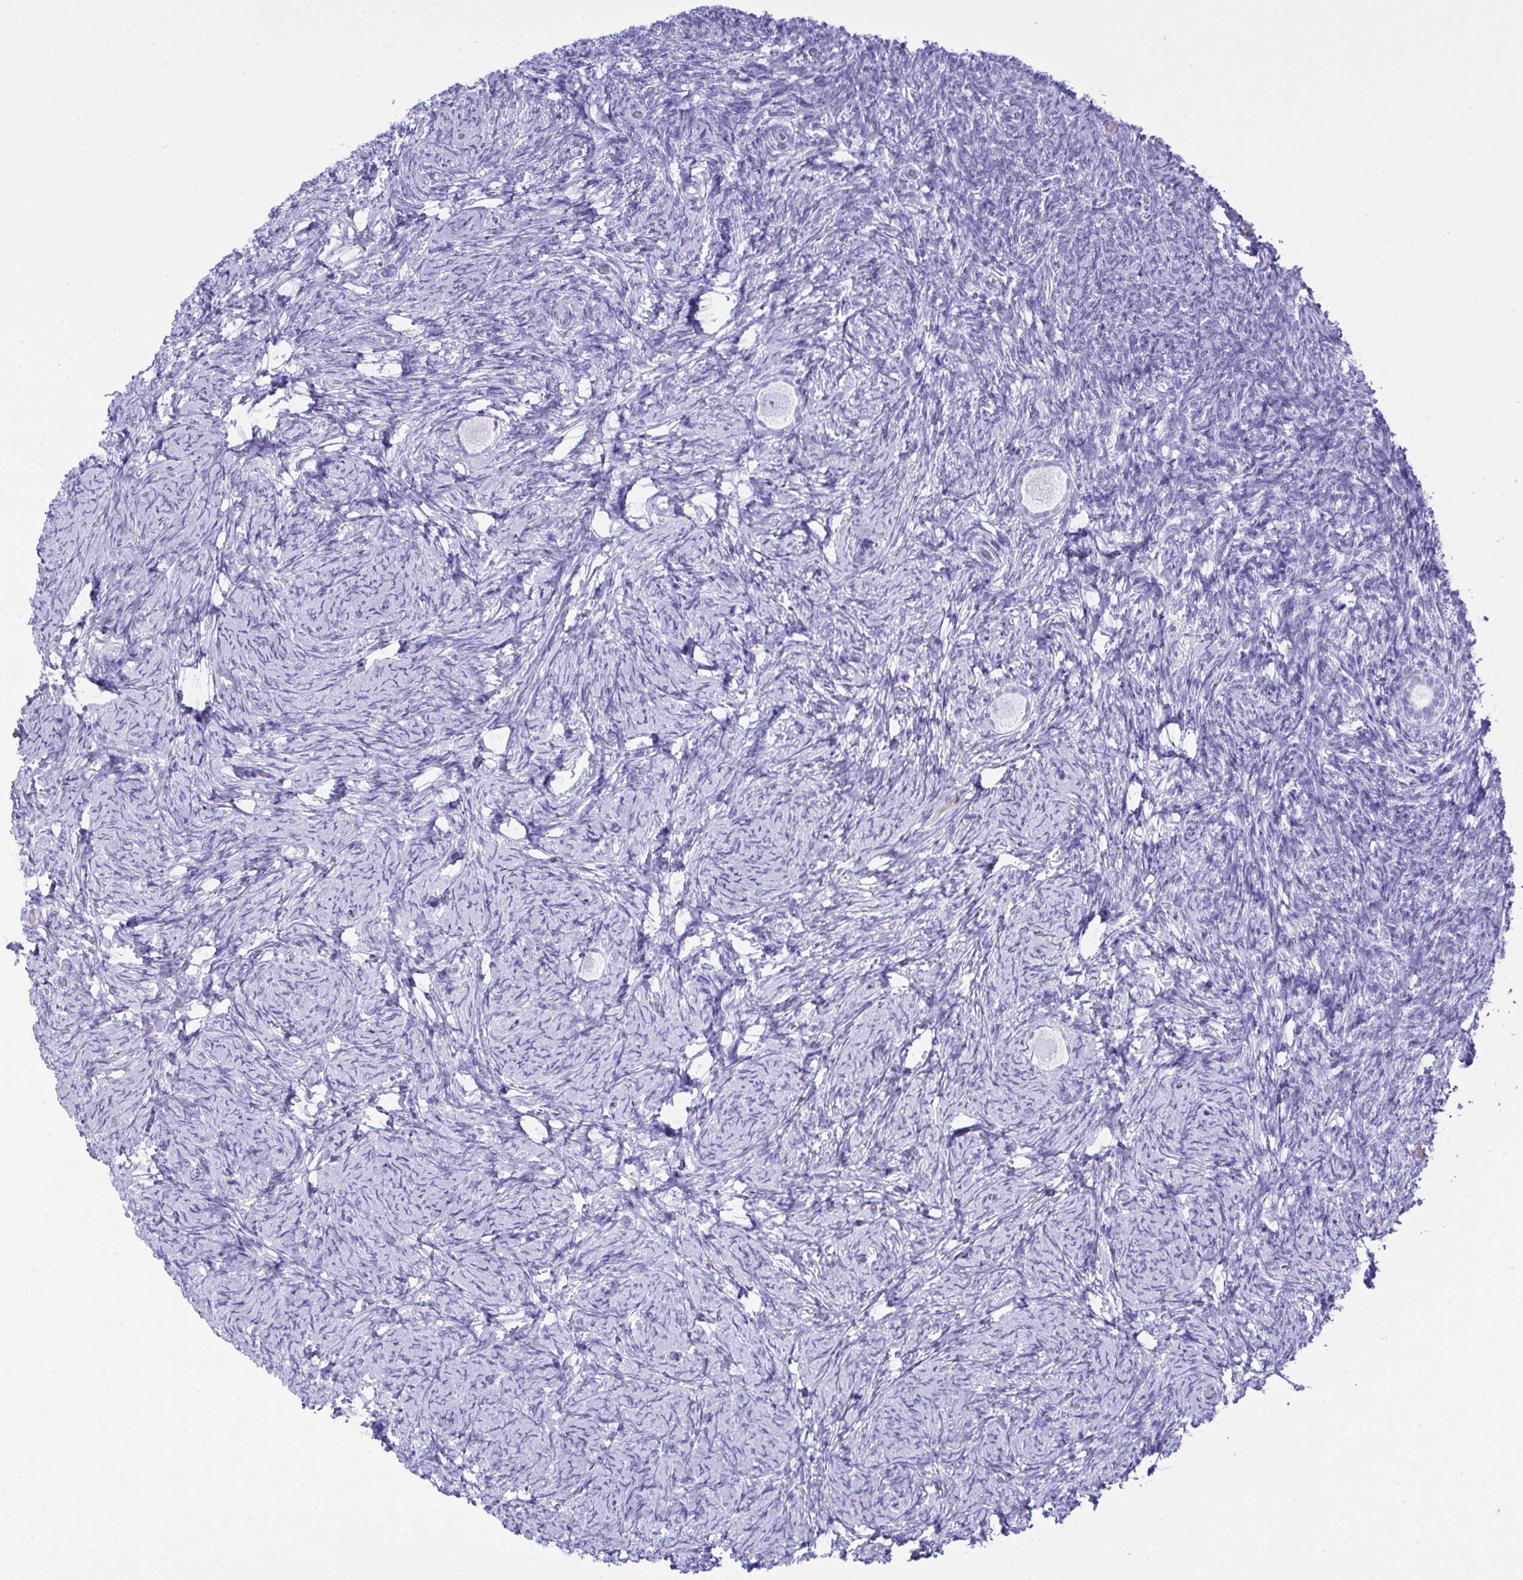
{"staining": {"intensity": "negative", "quantity": "none", "location": "none"}, "tissue": "ovary", "cell_type": "Follicle cells", "image_type": "normal", "snomed": [{"axis": "morphology", "description": "Normal tissue, NOS"}, {"axis": "topography", "description": "Ovary"}], "caption": "Immunohistochemical staining of benign ovary reveals no significant positivity in follicle cells. (DAB immunohistochemistry with hematoxylin counter stain).", "gene": "AKR1D1", "patient": {"sex": "female", "age": 34}}